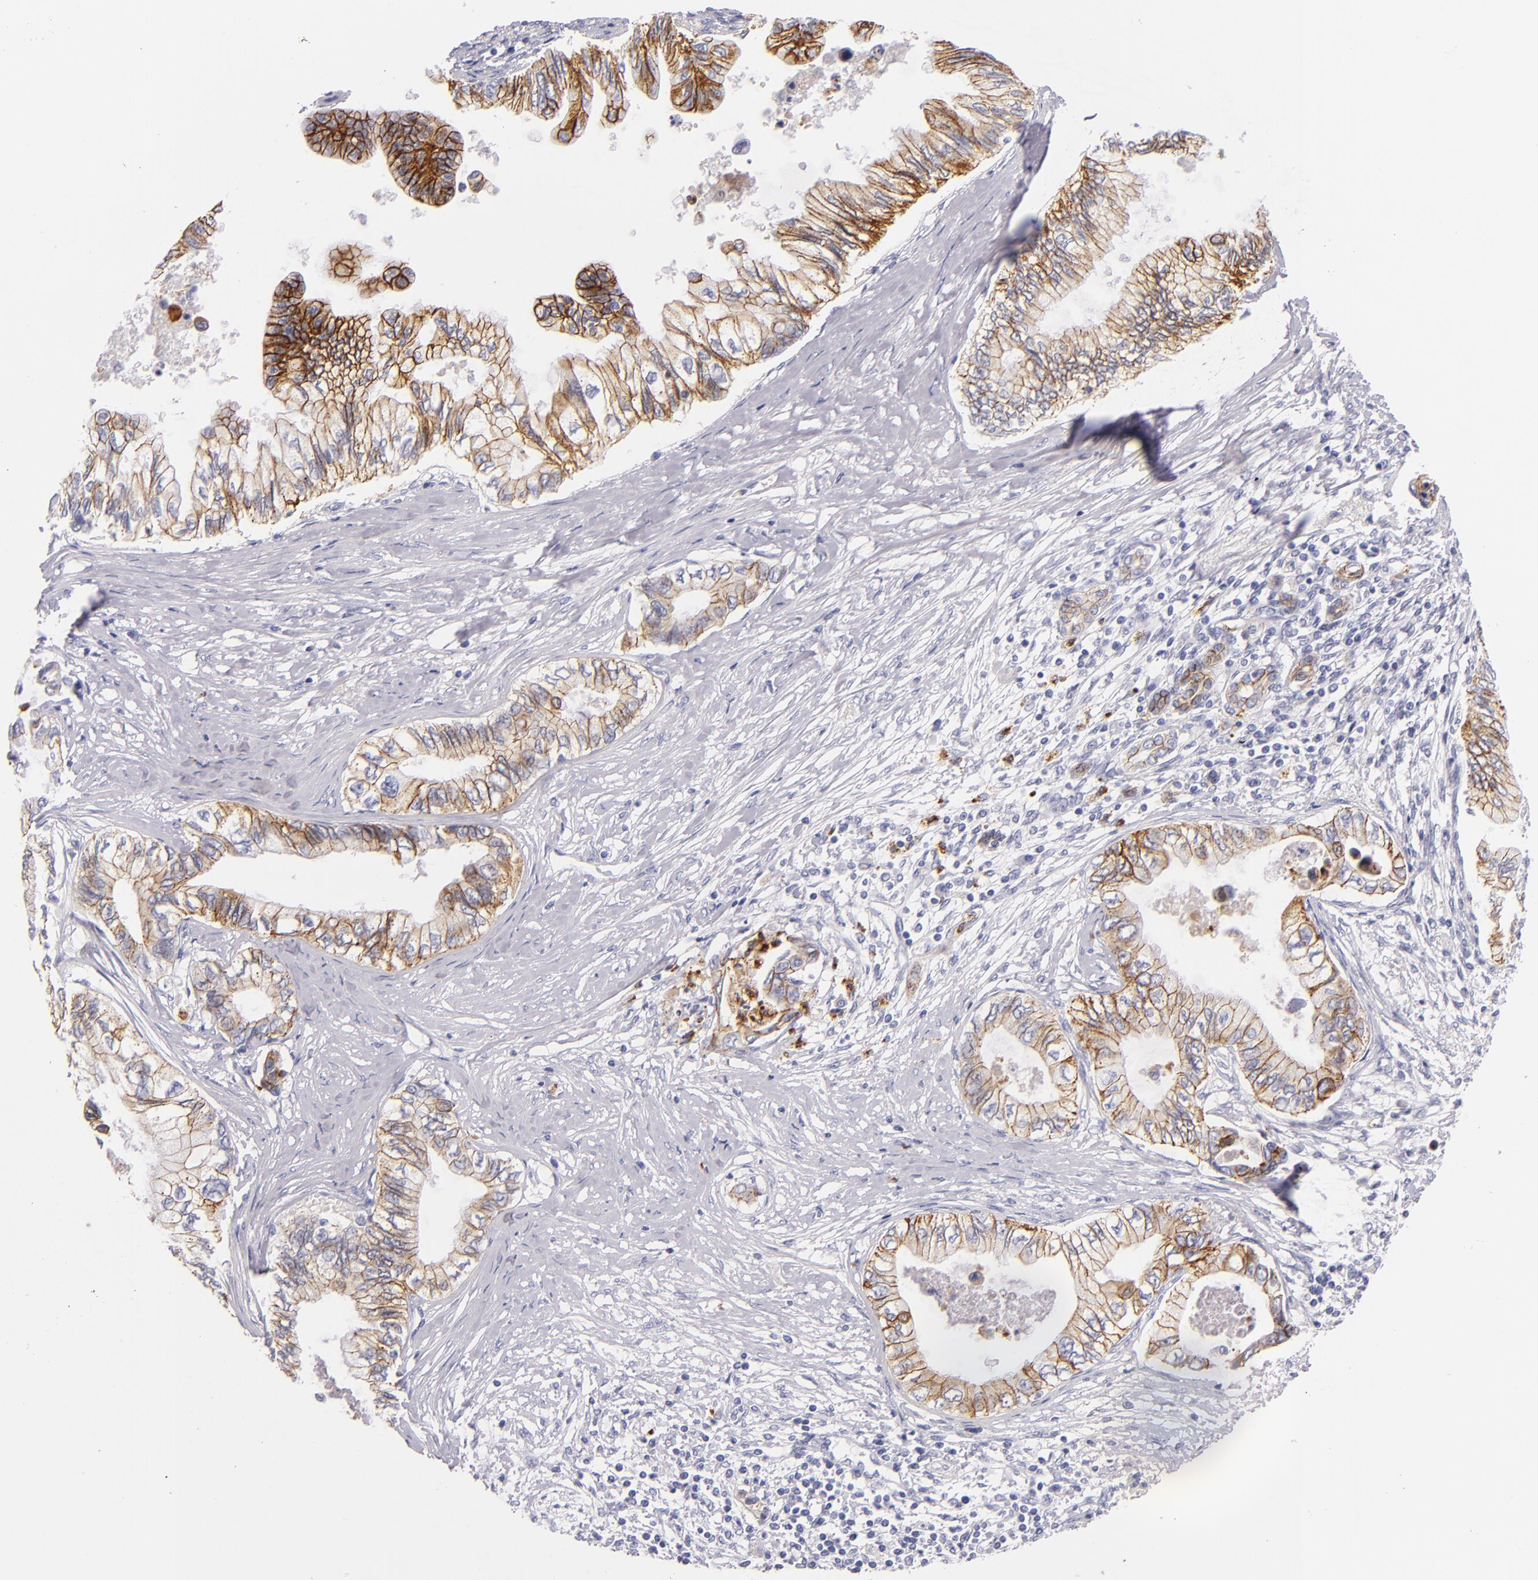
{"staining": {"intensity": "moderate", "quantity": ">75%", "location": "cytoplasmic/membranous"}, "tissue": "pancreatic cancer", "cell_type": "Tumor cells", "image_type": "cancer", "snomed": [{"axis": "morphology", "description": "Adenocarcinoma, NOS"}, {"axis": "topography", "description": "Pancreas"}], "caption": "Brown immunohistochemical staining in pancreatic adenocarcinoma shows moderate cytoplasmic/membranous positivity in approximately >75% of tumor cells.", "gene": "CDH3", "patient": {"sex": "female", "age": 66}}